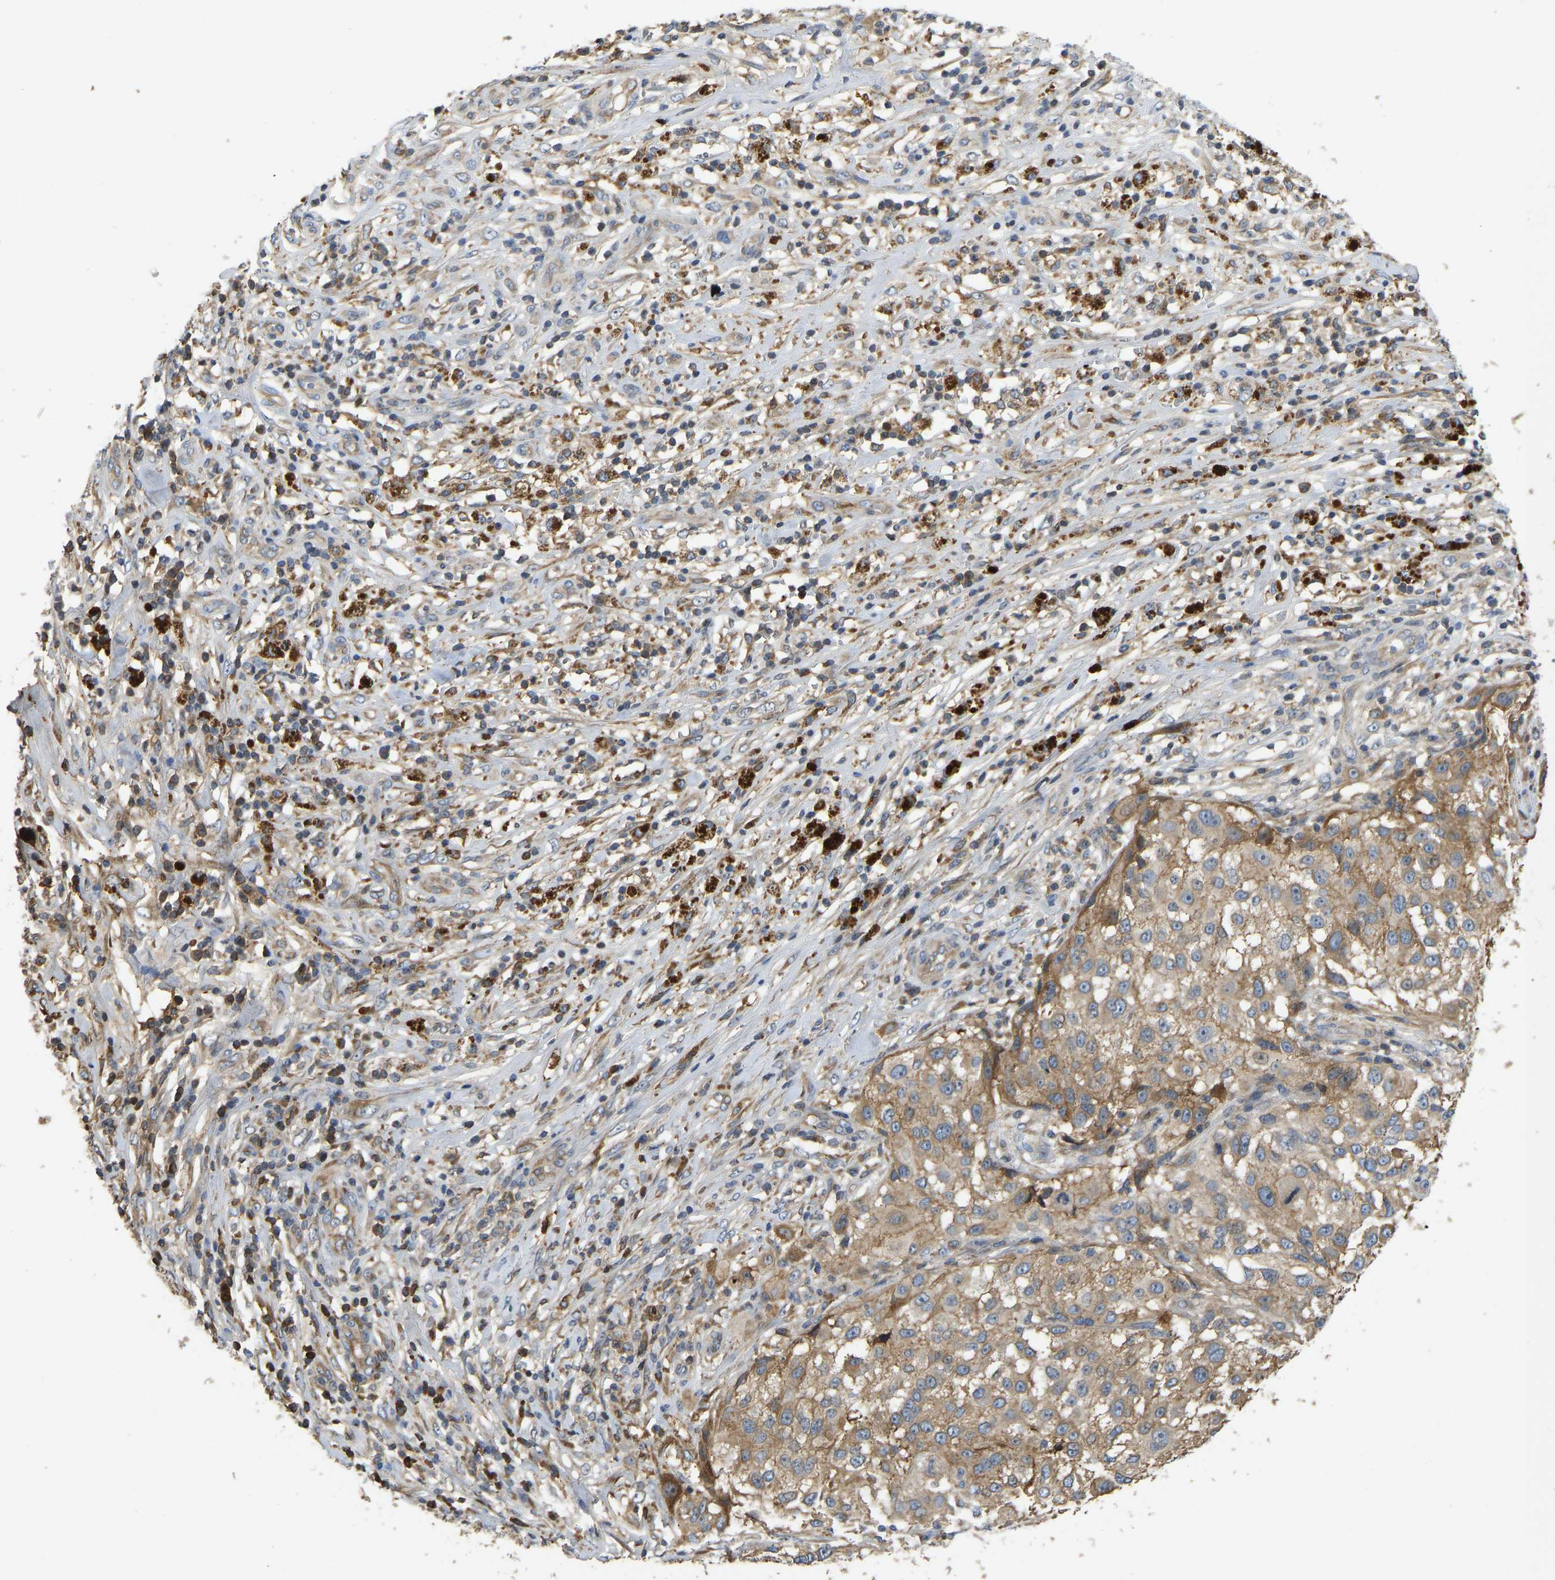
{"staining": {"intensity": "moderate", "quantity": ">75%", "location": "cytoplasmic/membranous"}, "tissue": "melanoma", "cell_type": "Tumor cells", "image_type": "cancer", "snomed": [{"axis": "morphology", "description": "Necrosis, NOS"}, {"axis": "morphology", "description": "Malignant melanoma, NOS"}, {"axis": "topography", "description": "Skin"}], "caption": "Immunohistochemical staining of melanoma shows medium levels of moderate cytoplasmic/membranous staining in approximately >75% of tumor cells. (Stains: DAB in brown, nuclei in blue, Microscopy: brightfield microscopy at high magnification).", "gene": "VCPKMT", "patient": {"sex": "female", "age": 87}}